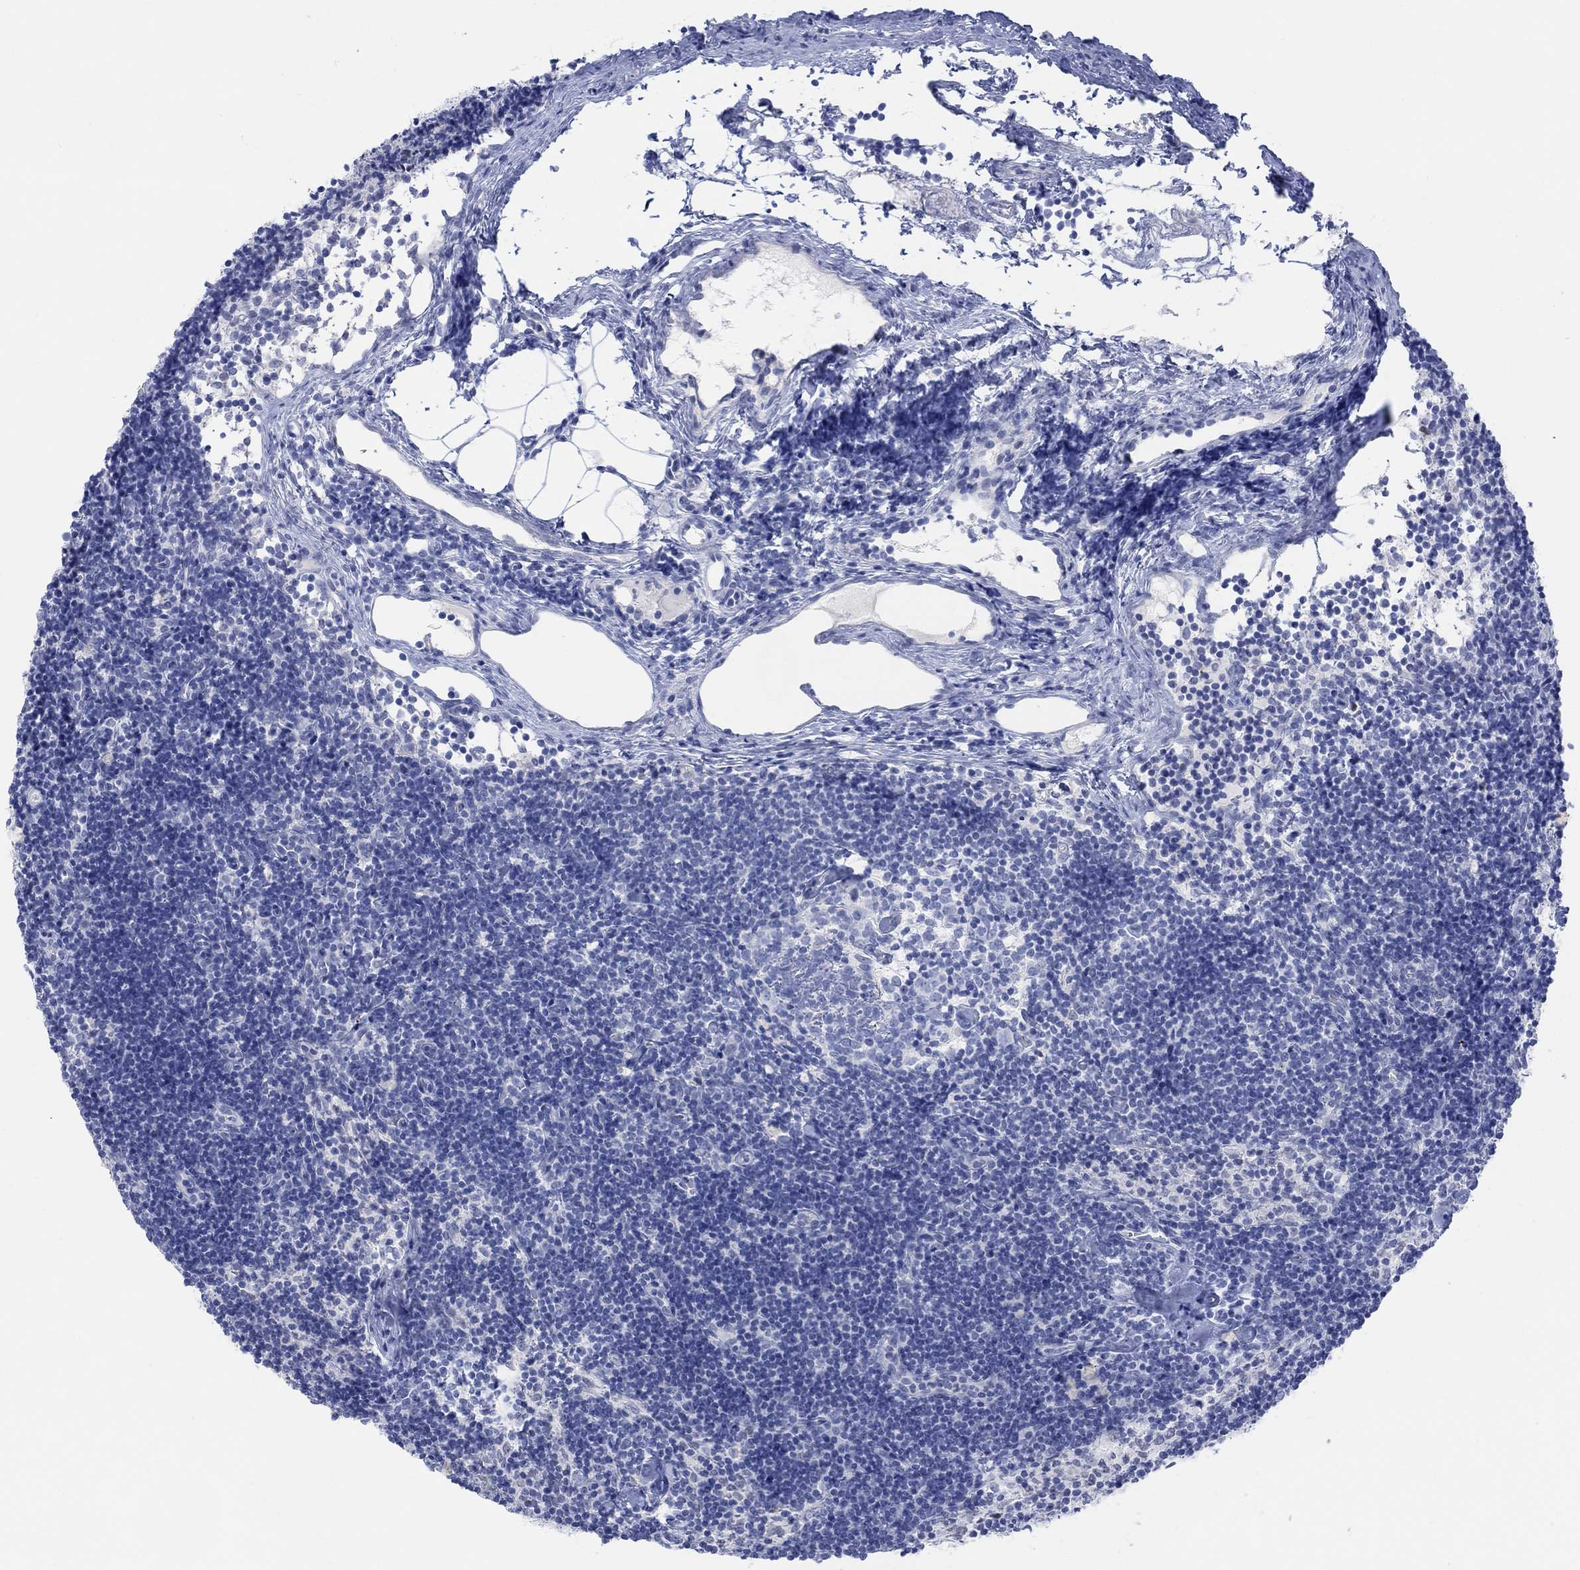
{"staining": {"intensity": "negative", "quantity": "none", "location": "none"}, "tissue": "lymph node", "cell_type": "Germinal center cells", "image_type": "normal", "snomed": [{"axis": "morphology", "description": "Normal tissue, NOS"}, {"axis": "topography", "description": "Lymph node"}], "caption": "Image shows no protein expression in germinal center cells of benign lymph node.", "gene": "AK8", "patient": {"sex": "female", "age": 42}}